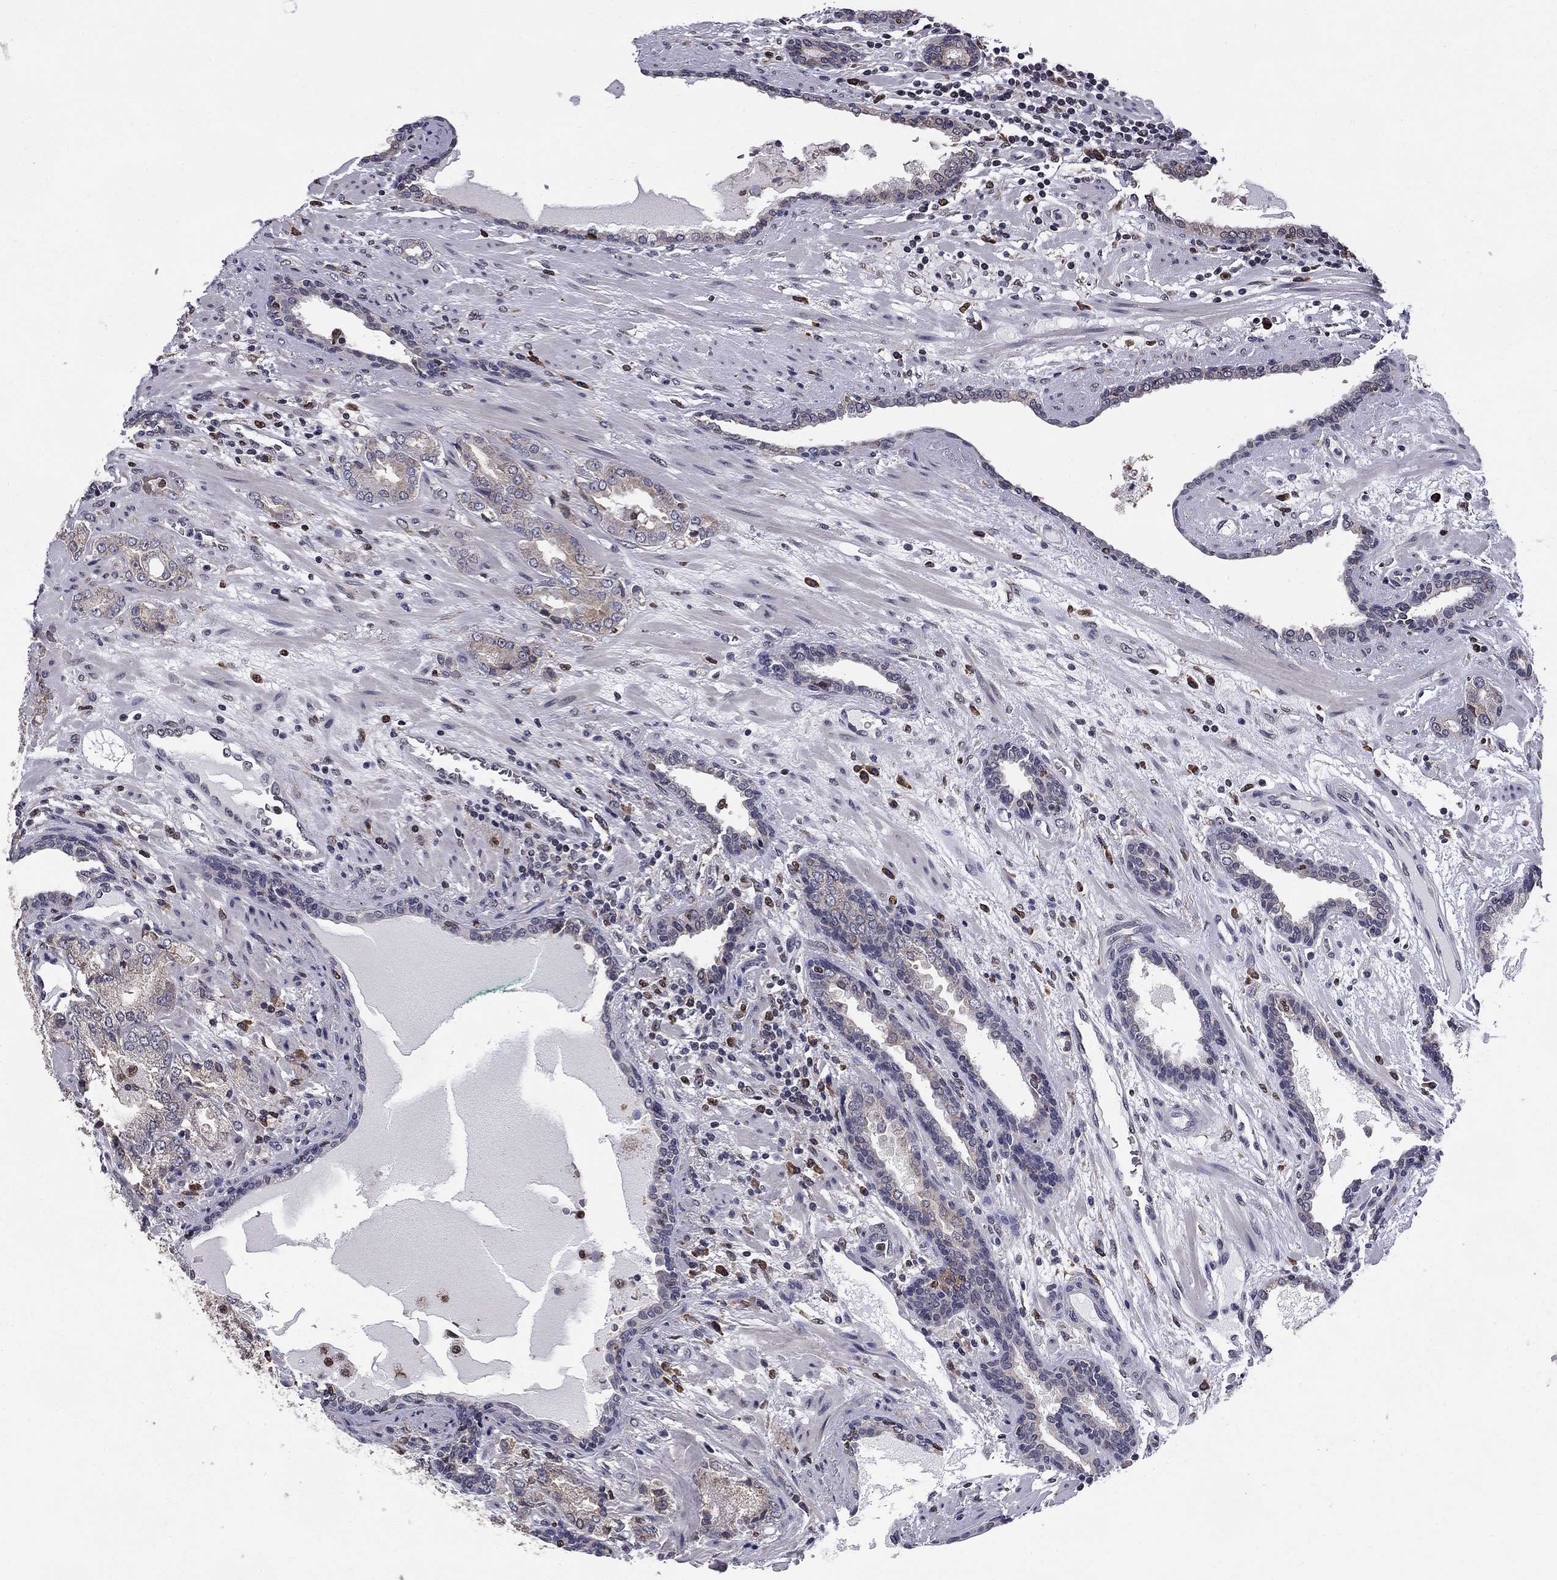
{"staining": {"intensity": "negative", "quantity": "none", "location": "none"}, "tissue": "prostate cancer", "cell_type": "Tumor cells", "image_type": "cancer", "snomed": [{"axis": "morphology", "description": "Adenocarcinoma, Low grade"}, {"axis": "topography", "description": "Prostate"}], "caption": "Micrograph shows no protein staining in tumor cells of prostate cancer tissue.", "gene": "HSPB2", "patient": {"sex": "male", "age": 68}}